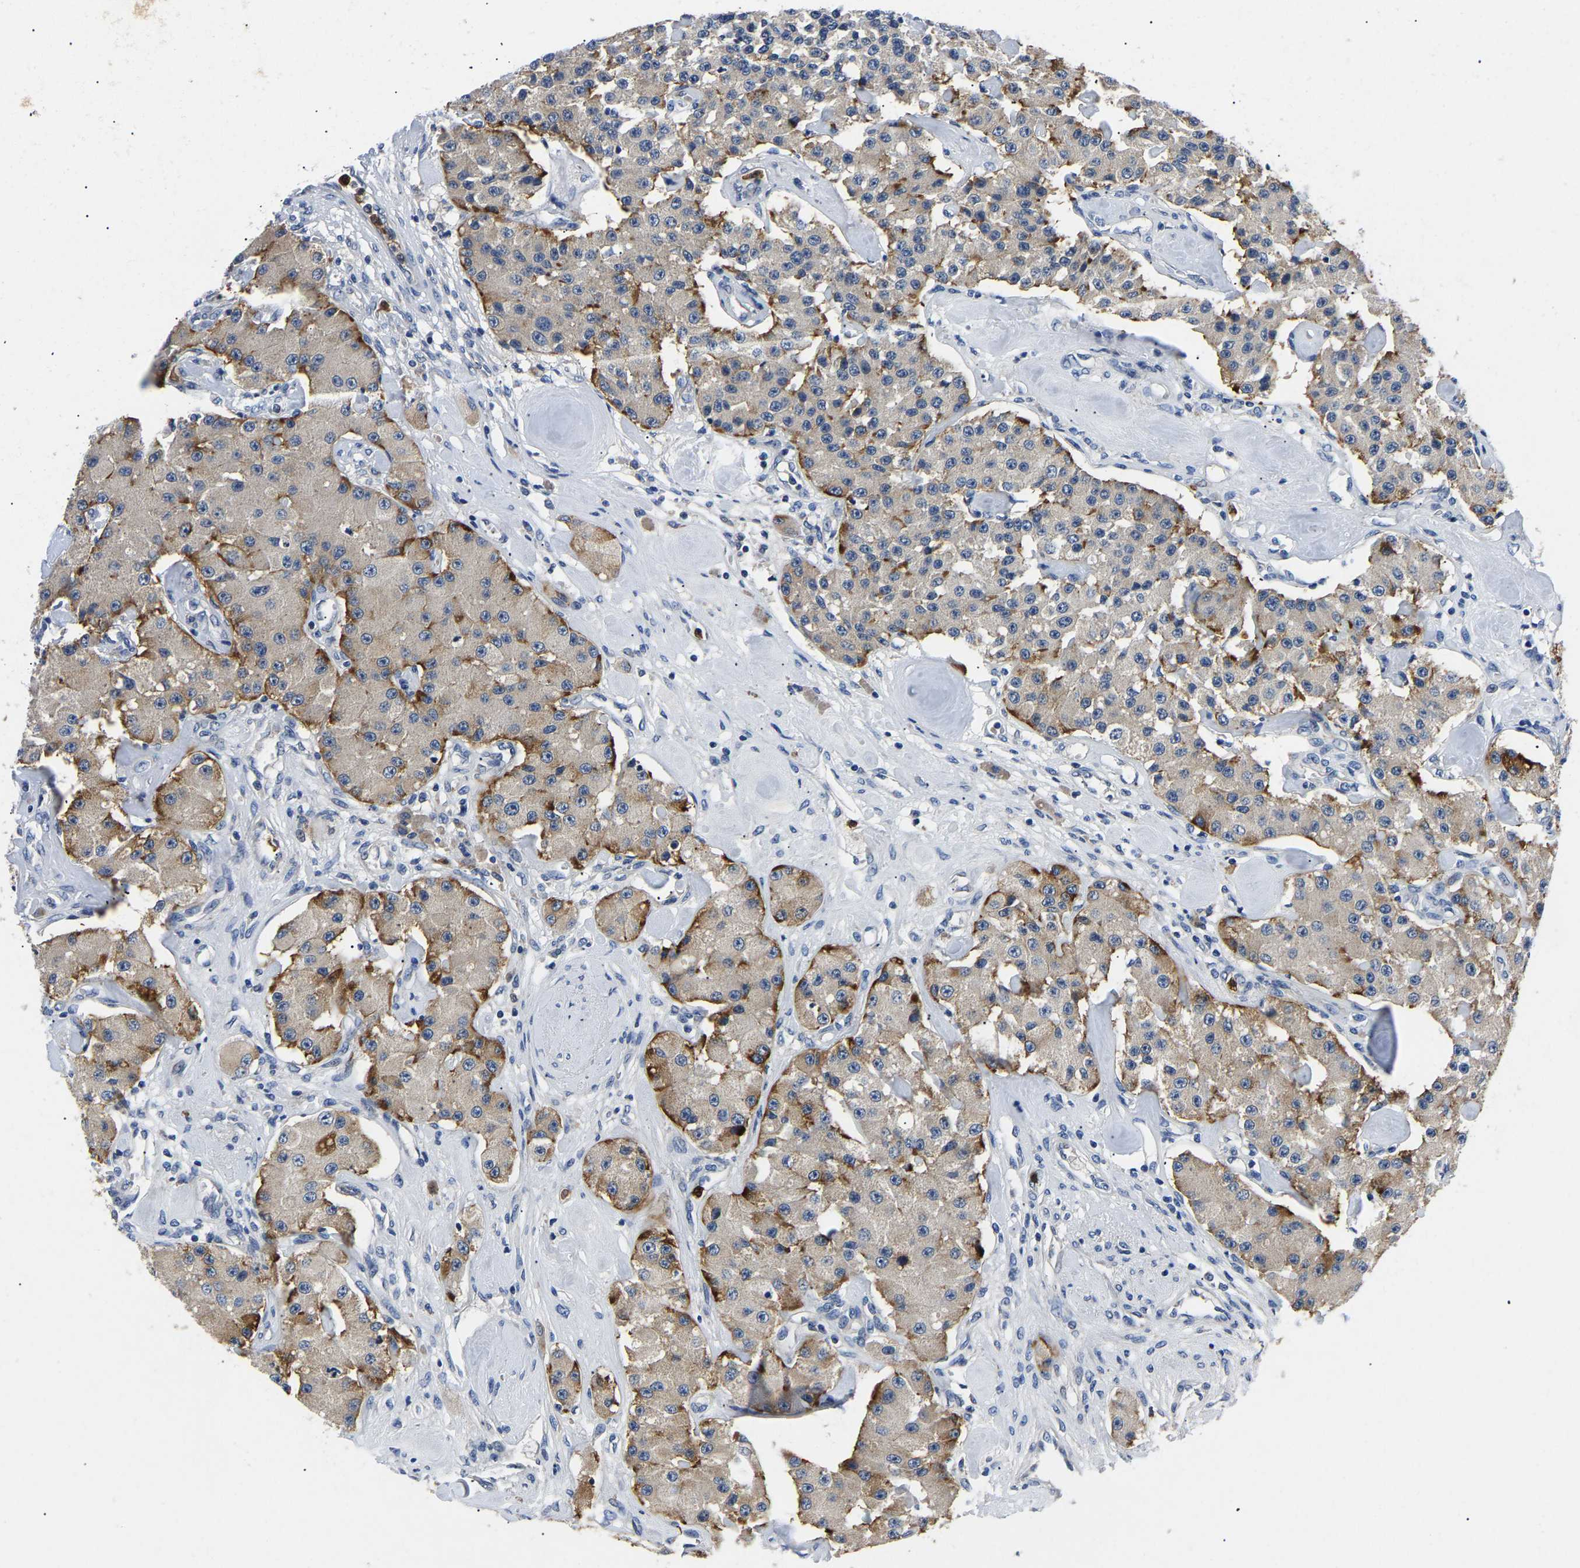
{"staining": {"intensity": "moderate", "quantity": "<25%", "location": "cytoplasmic/membranous"}, "tissue": "carcinoid", "cell_type": "Tumor cells", "image_type": "cancer", "snomed": [{"axis": "morphology", "description": "Carcinoid, malignant, NOS"}, {"axis": "topography", "description": "Pancreas"}], "caption": "Carcinoid stained with a brown dye demonstrates moderate cytoplasmic/membranous positive expression in approximately <25% of tumor cells.", "gene": "TOR1B", "patient": {"sex": "male", "age": 41}}